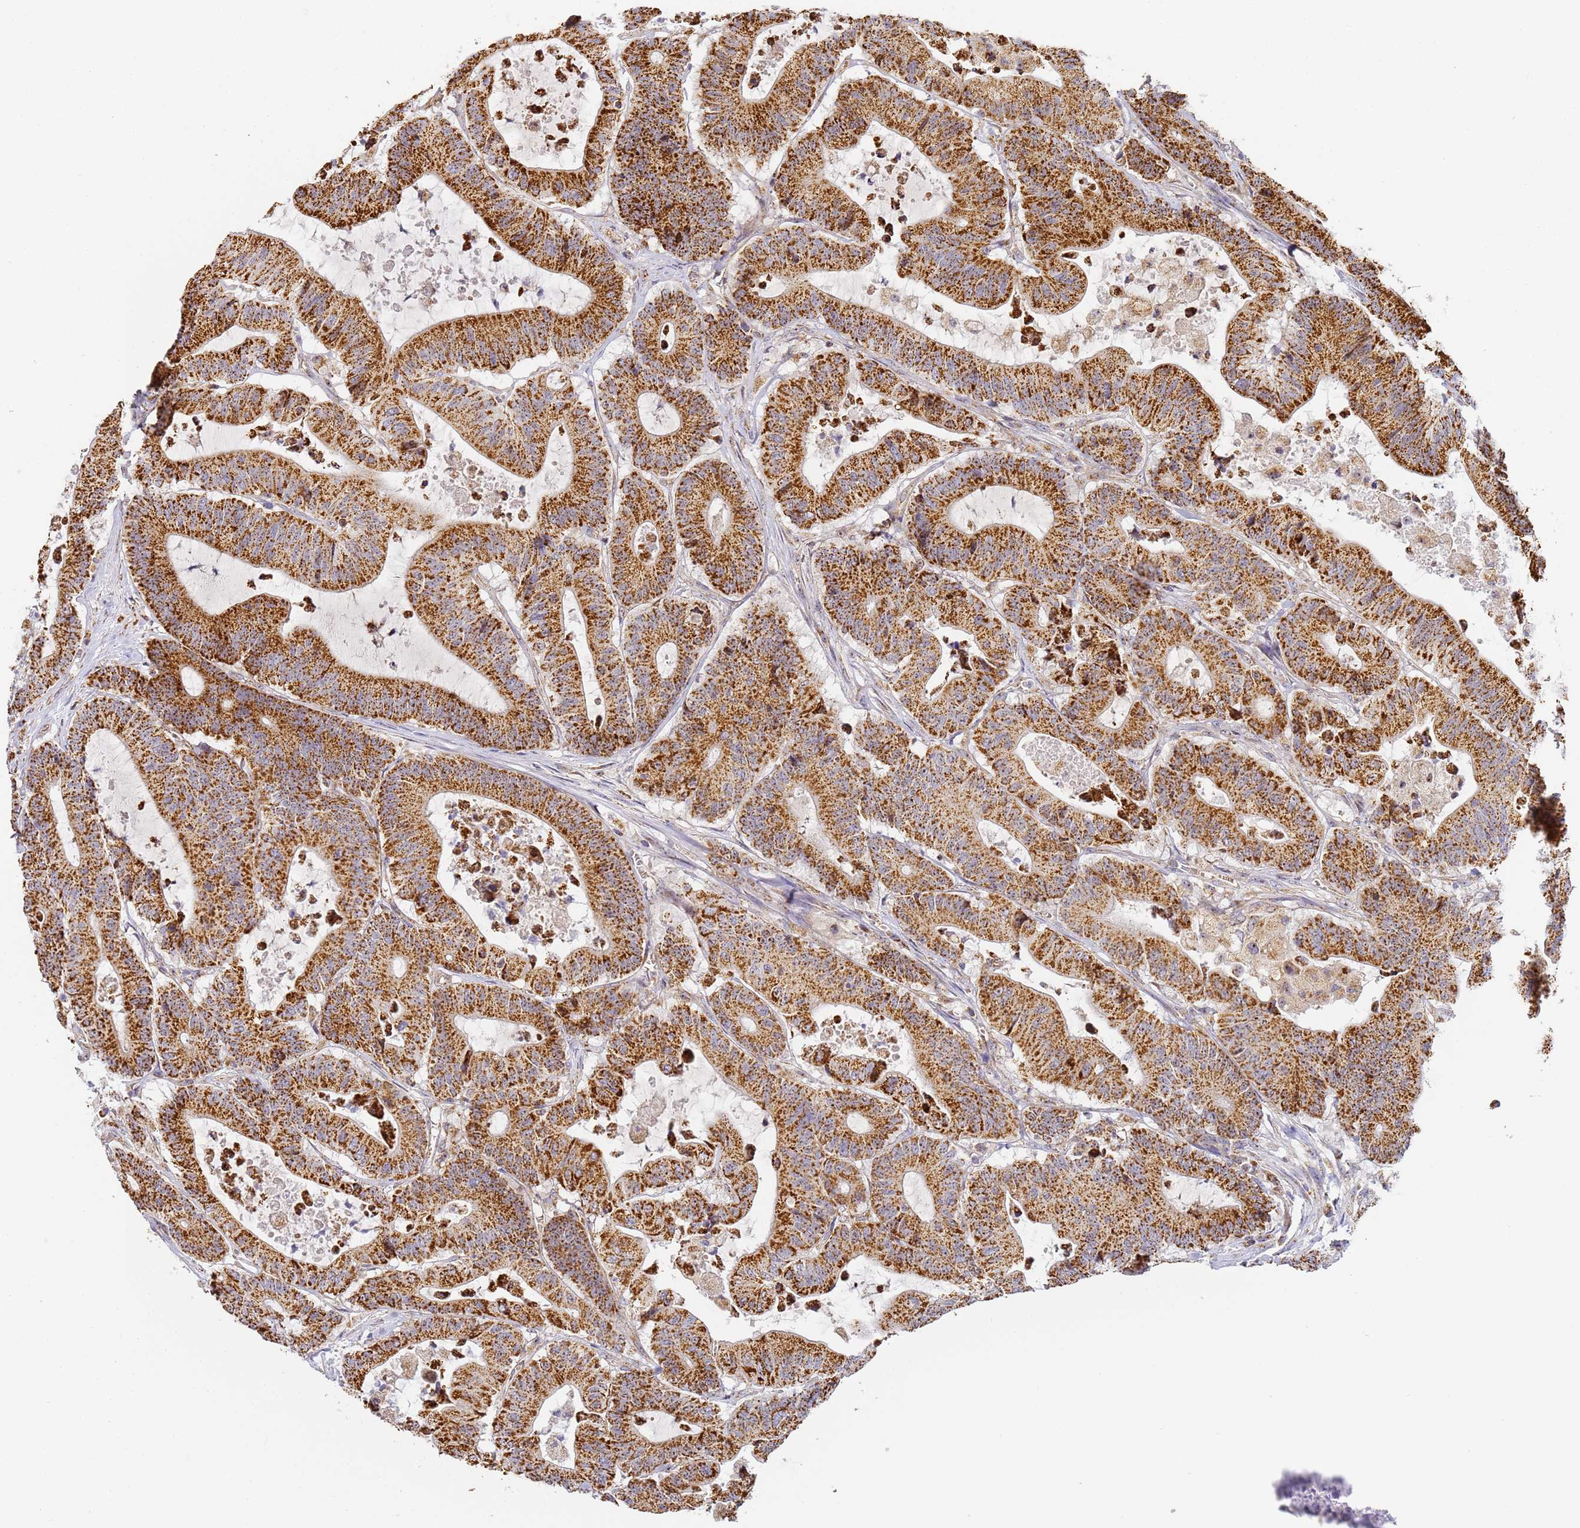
{"staining": {"intensity": "strong", "quantity": ">75%", "location": "cytoplasmic/membranous"}, "tissue": "colorectal cancer", "cell_type": "Tumor cells", "image_type": "cancer", "snomed": [{"axis": "morphology", "description": "Adenocarcinoma, NOS"}, {"axis": "topography", "description": "Colon"}], "caption": "A brown stain highlights strong cytoplasmic/membranous positivity of a protein in human colorectal adenocarcinoma tumor cells.", "gene": "FRG2C", "patient": {"sex": "female", "age": 84}}